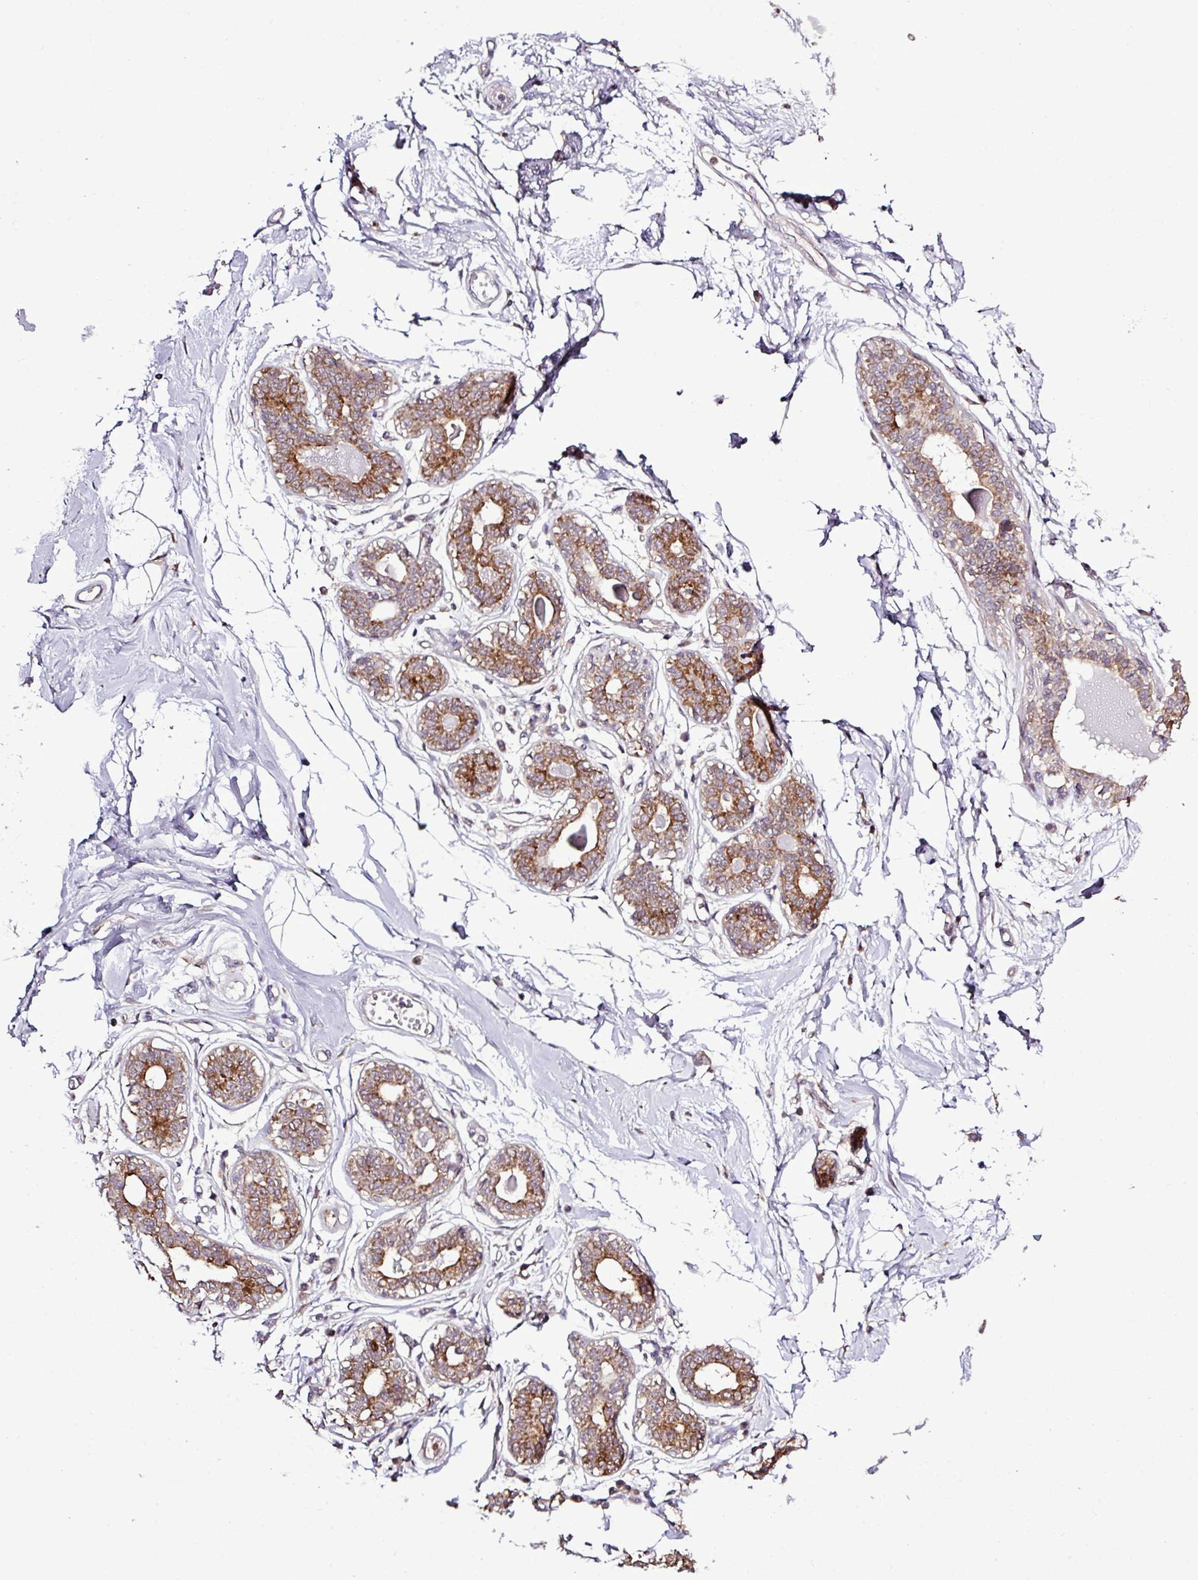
{"staining": {"intensity": "moderate", "quantity": "<25%", "location": "cytoplasmic/membranous"}, "tissue": "breast", "cell_type": "Adipocytes", "image_type": "normal", "snomed": [{"axis": "morphology", "description": "Normal tissue, NOS"}, {"axis": "topography", "description": "Breast"}], "caption": "Protein expression analysis of unremarkable breast demonstrates moderate cytoplasmic/membranous expression in about <25% of adipocytes. (IHC, brightfield microscopy, high magnification).", "gene": "SMCO4", "patient": {"sex": "female", "age": 45}}